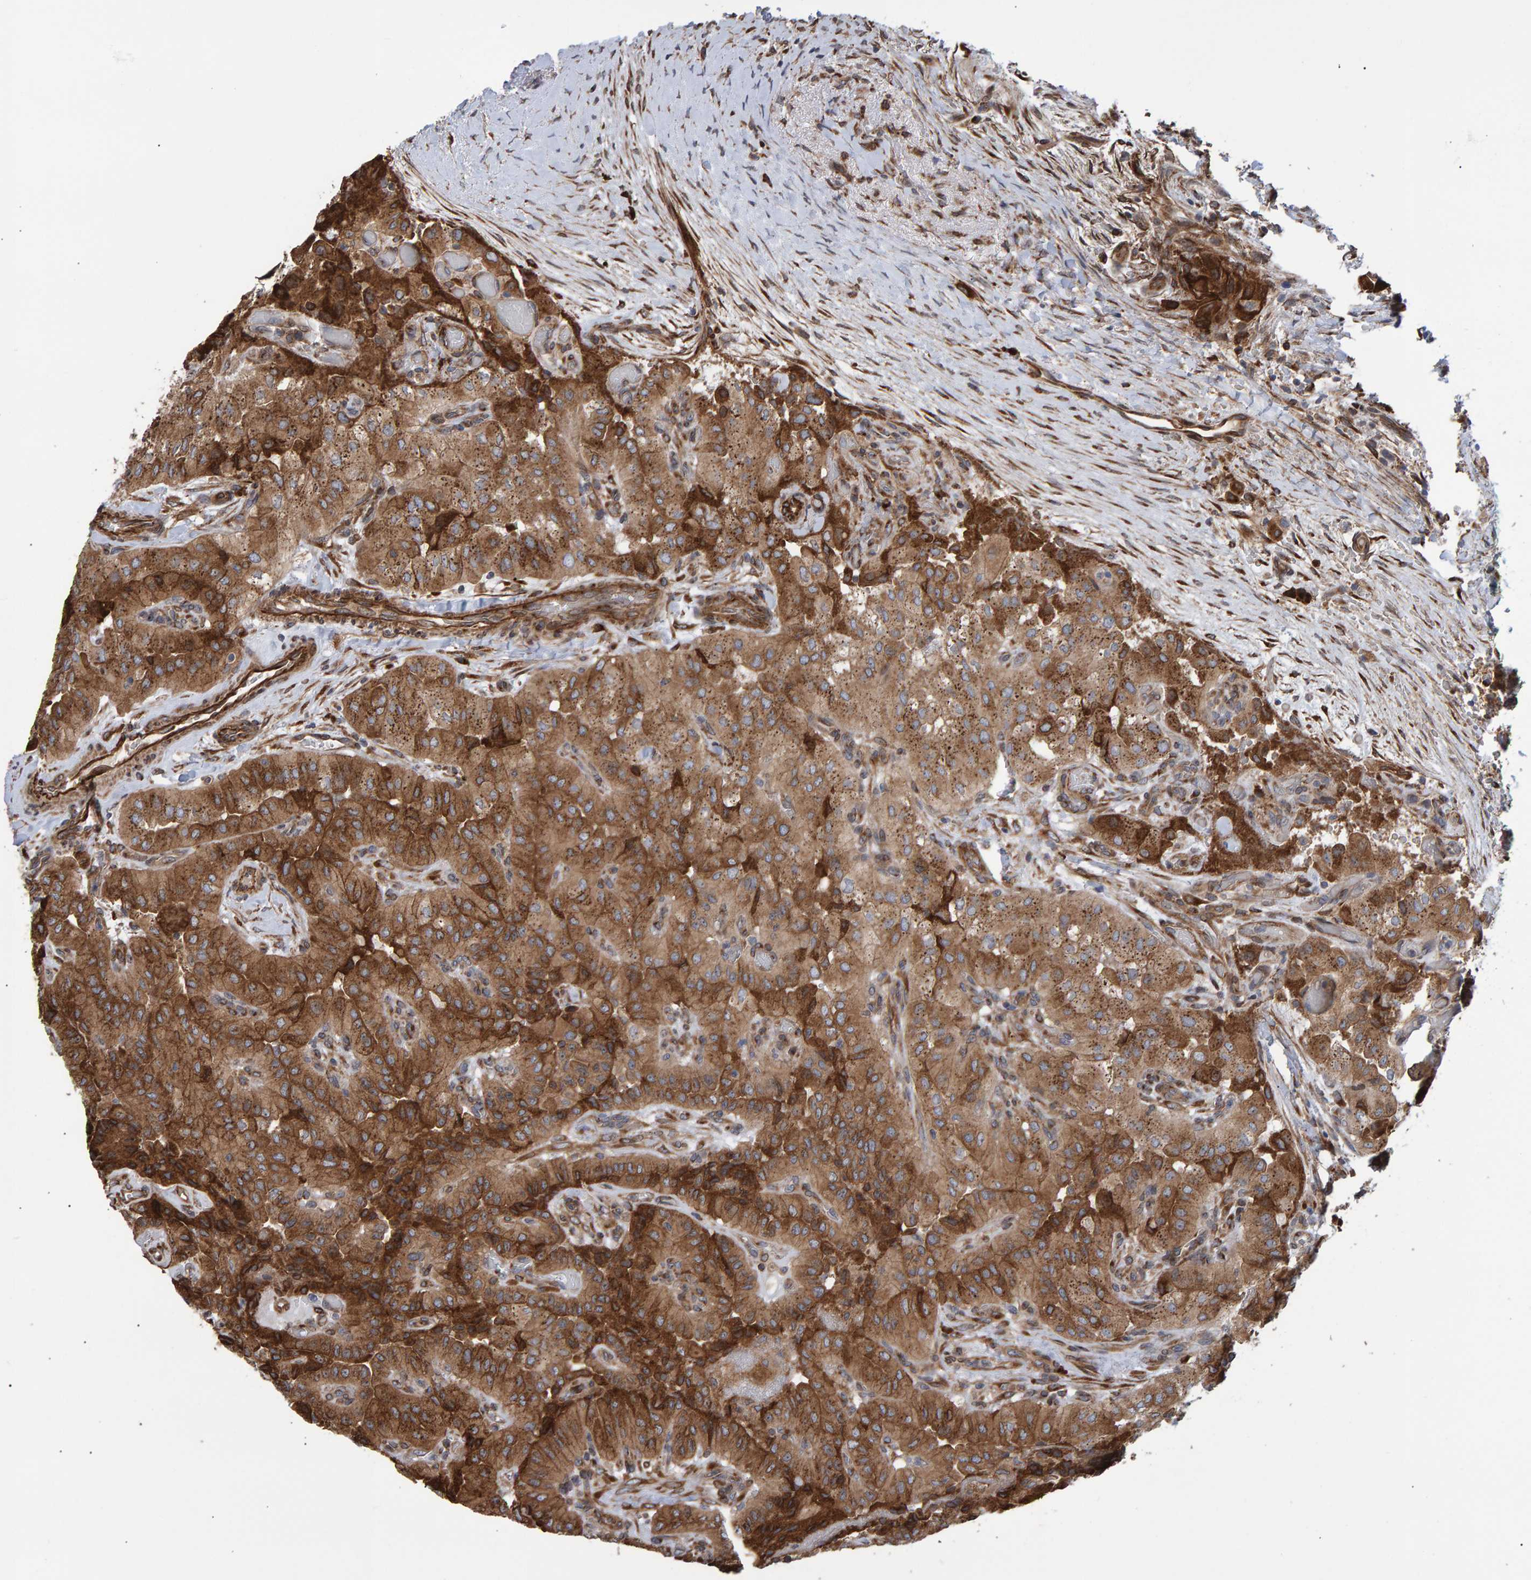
{"staining": {"intensity": "strong", "quantity": ">75%", "location": "cytoplasmic/membranous"}, "tissue": "thyroid cancer", "cell_type": "Tumor cells", "image_type": "cancer", "snomed": [{"axis": "morphology", "description": "Papillary adenocarcinoma, NOS"}, {"axis": "topography", "description": "Thyroid gland"}], "caption": "Protein expression analysis of human thyroid cancer (papillary adenocarcinoma) reveals strong cytoplasmic/membranous expression in approximately >75% of tumor cells. The protein is stained brown, and the nuclei are stained in blue (DAB IHC with brightfield microscopy, high magnification).", "gene": "FAM117A", "patient": {"sex": "female", "age": 59}}